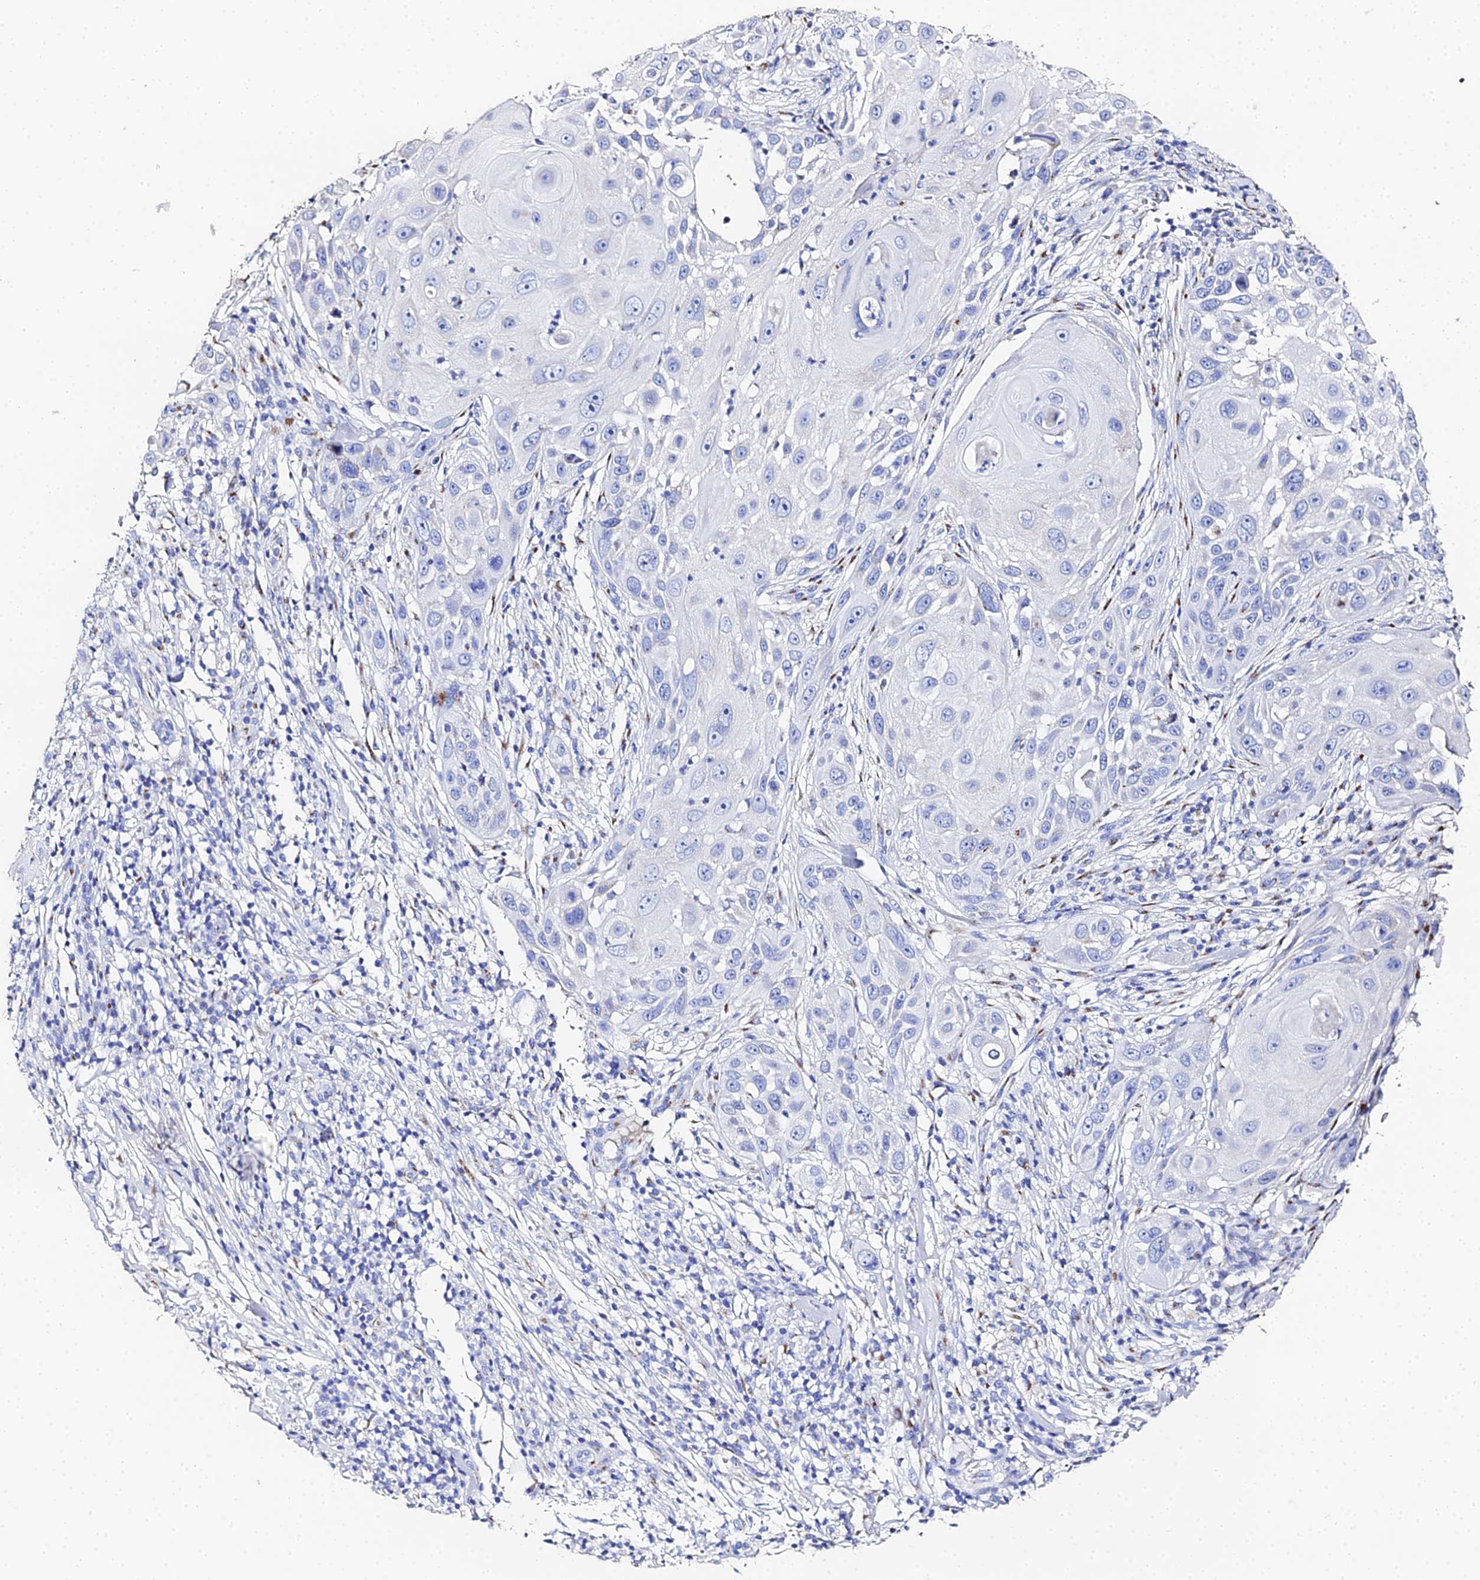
{"staining": {"intensity": "negative", "quantity": "none", "location": "none"}, "tissue": "skin cancer", "cell_type": "Tumor cells", "image_type": "cancer", "snomed": [{"axis": "morphology", "description": "Squamous cell carcinoma, NOS"}, {"axis": "topography", "description": "Skin"}], "caption": "This is an immunohistochemistry (IHC) histopathology image of skin squamous cell carcinoma. There is no positivity in tumor cells.", "gene": "ENSG00000268674", "patient": {"sex": "female", "age": 44}}